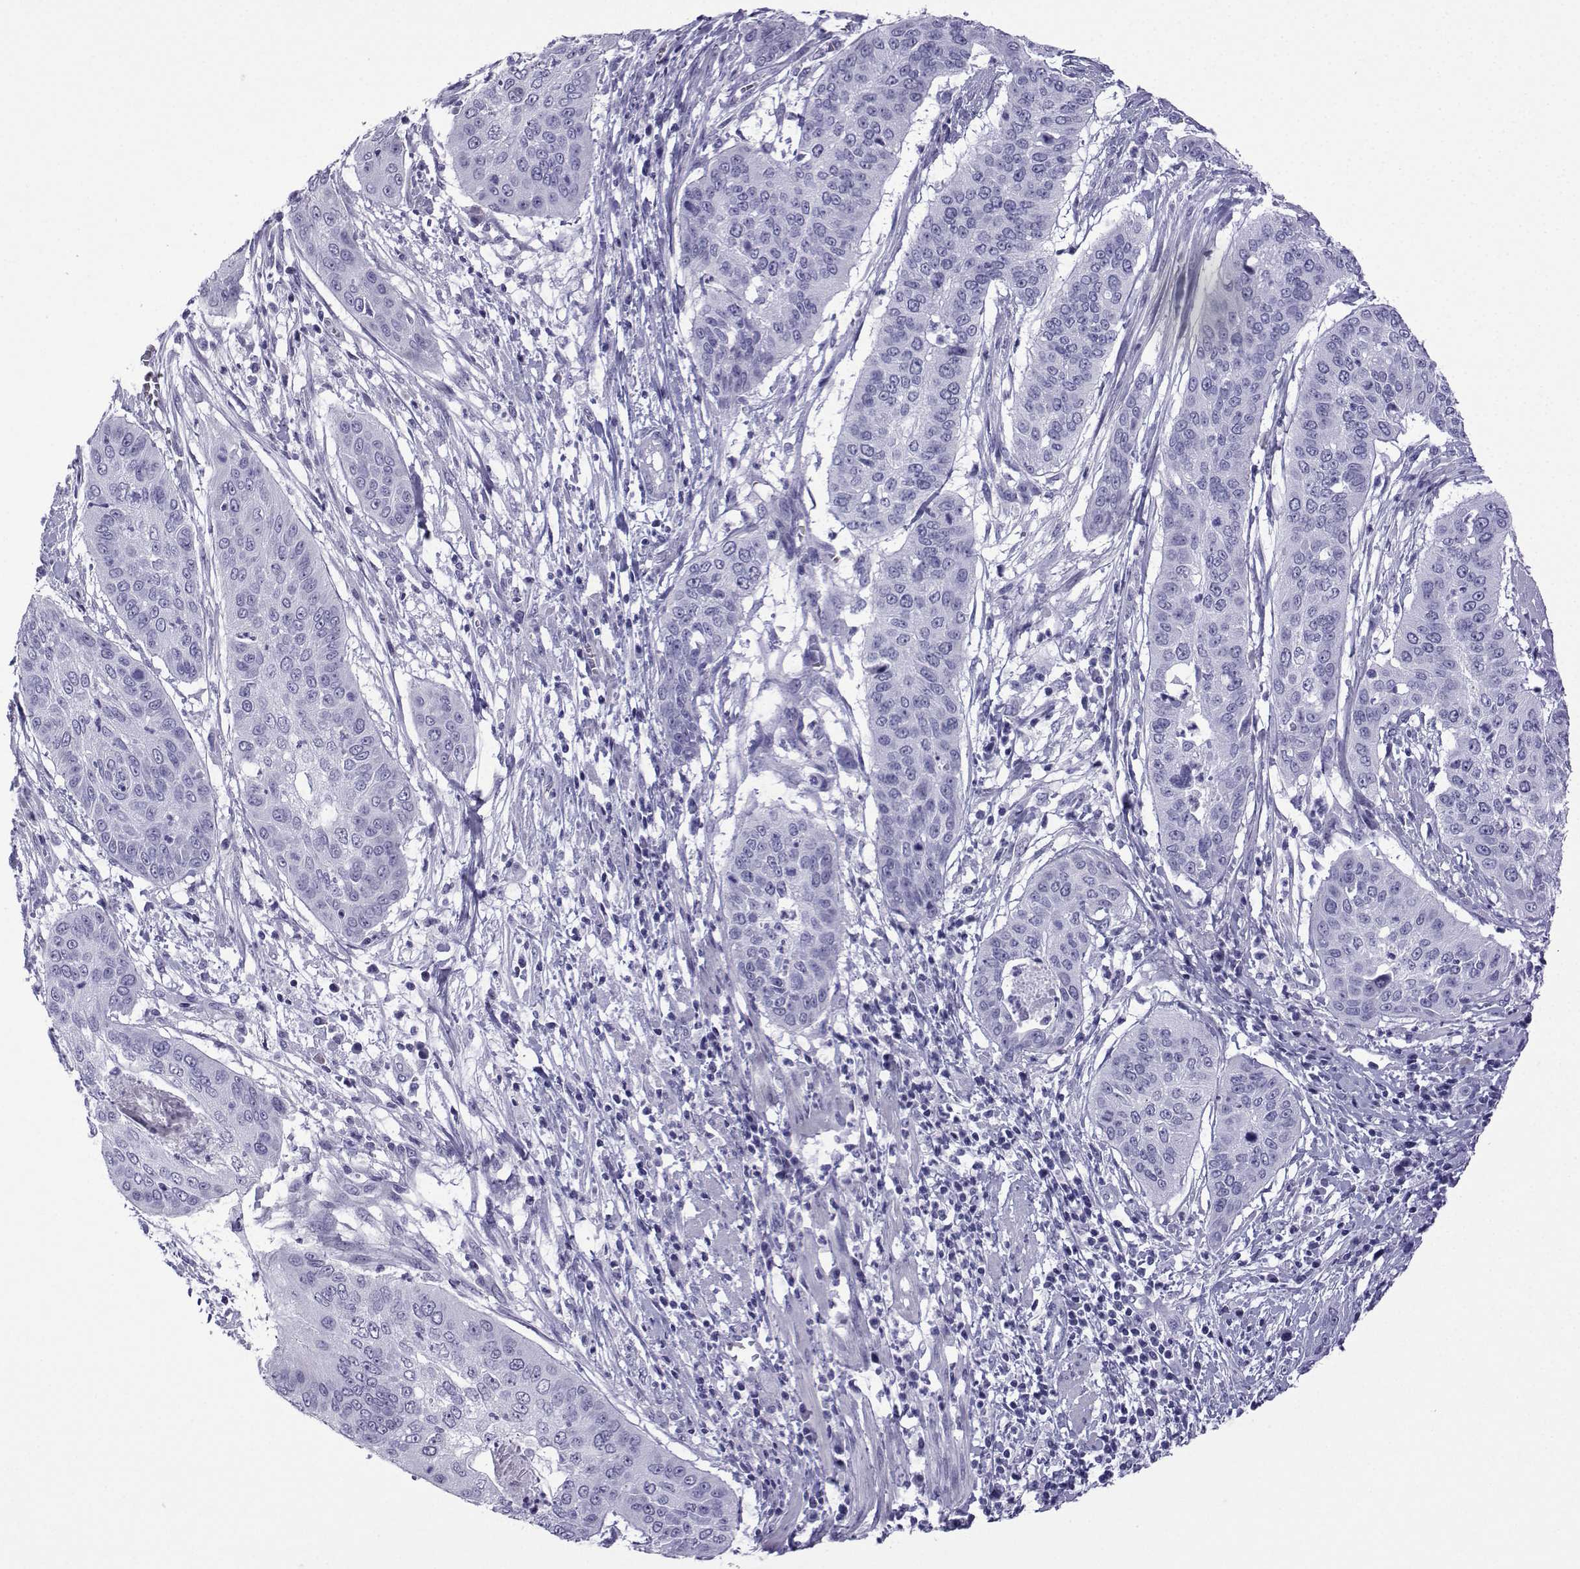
{"staining": {"intensity": "negative", "quantity": "none", "location": "none"}, "tissue": "cervical cancer", "cell_type": "Tumor cells", "image_type": "cancer", "snomed": [{"axis": "morphology", "description": "Squamous cell carcinoma, NOS"}, {"axis": "topography", "description": "Cervix"}], "caption": "Immunohistochemistry (IHC) histopathology image of human cervical cancer stained for a protein (brown), which shows no expression in tumor cells. The staining is performed using DAB (3,3'-diaminobenzidine) brown chromogen with nuclei counter-stained in using hematoxylin.", "gene": "TRIM46", "patient": {"sex": "female", "age": 39}}